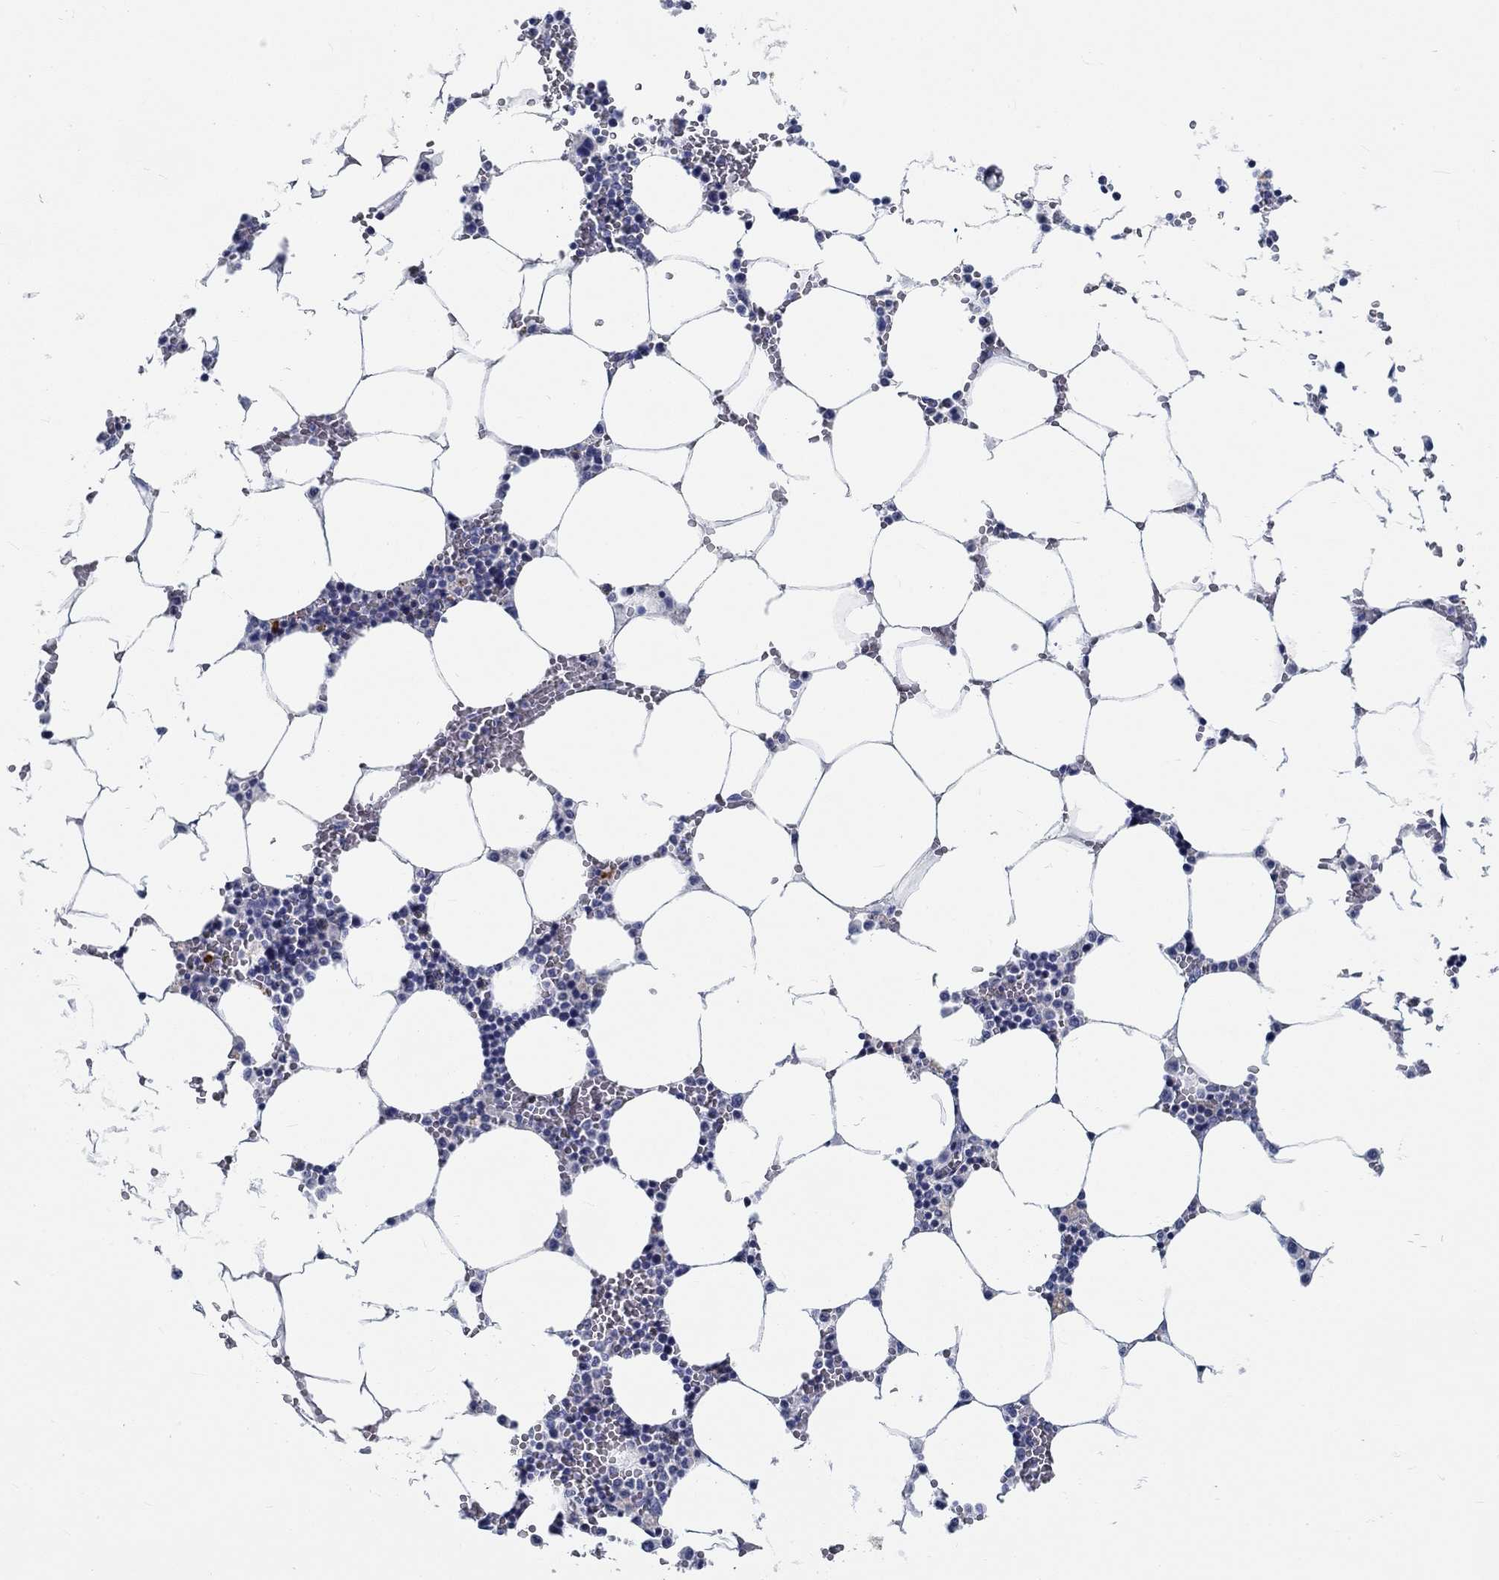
{"staining": {"intensity": "negative", "quantity": "none", "location": "none"}, "tissue": "bone marrow", "cell_type": "Hematopoietic cells", "image_type": "normal", "snomed": [{"axis": "morphology", "description": "Normal tissue, NOS"}, {"axis": "topography", "description": "Bone marrow"}], "caption": "Protein analysis of normal bone marrow exhibits no significant expression in hematopoietic cells. (Brightfield microscopy of DAB (3,3'-diaminobenzidine) IHC at high magnification).", "gene": "MYBPC1", "patient": {"sex": "female", "age": 64}}